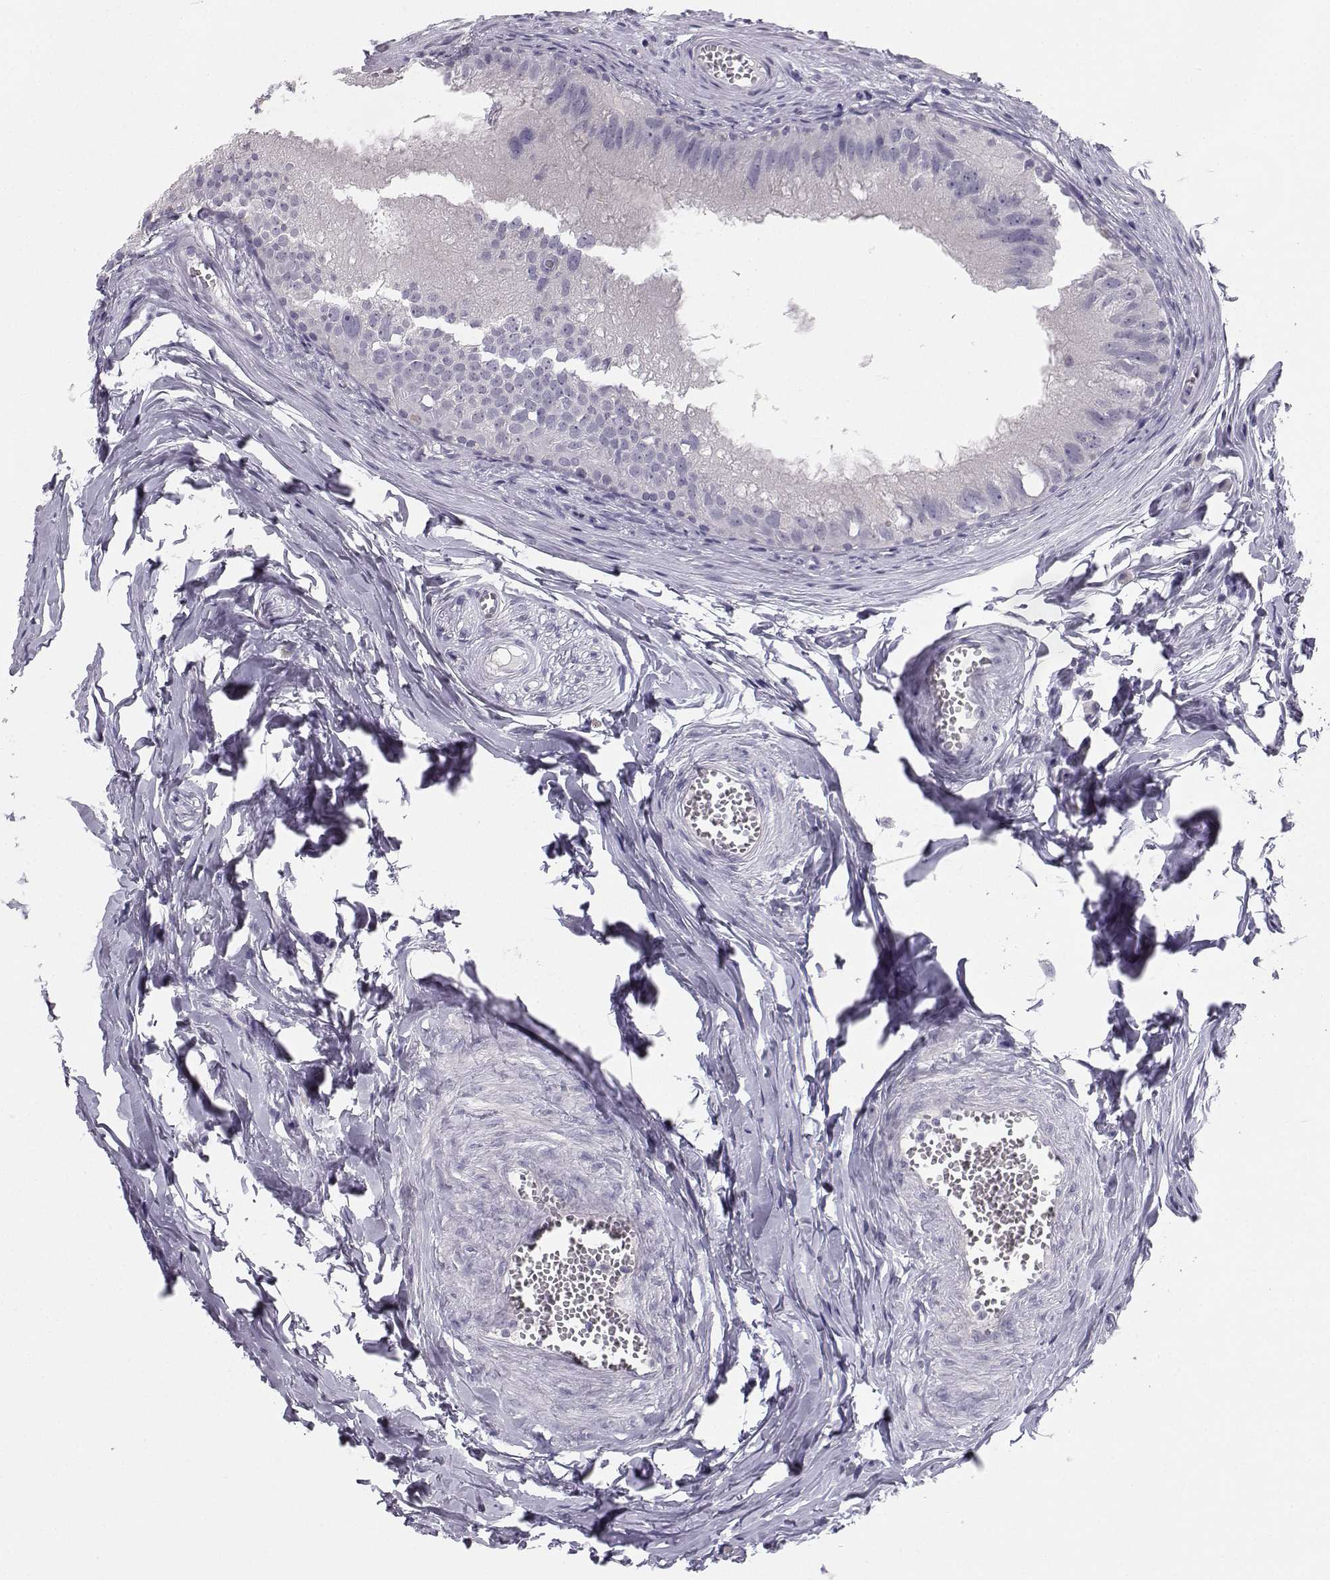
{"staining": {"intensity": "negative", "quantity": "none", "location": "none"}, "tissue": "epididymis", "cell_type": "Glandular cells", "image_type": "normal", "snomed": [{"axis": "morphology", "description": "Normal tissue, NOS"}, {"axis": "topography", "description": "Epididymis"}], "caption": "DAB immunohistochemical staining of normal epididymis displays no significant staining in glandular cells.", "gene": "SYCE1", "patient": {"sex": "male", "age": 45}}